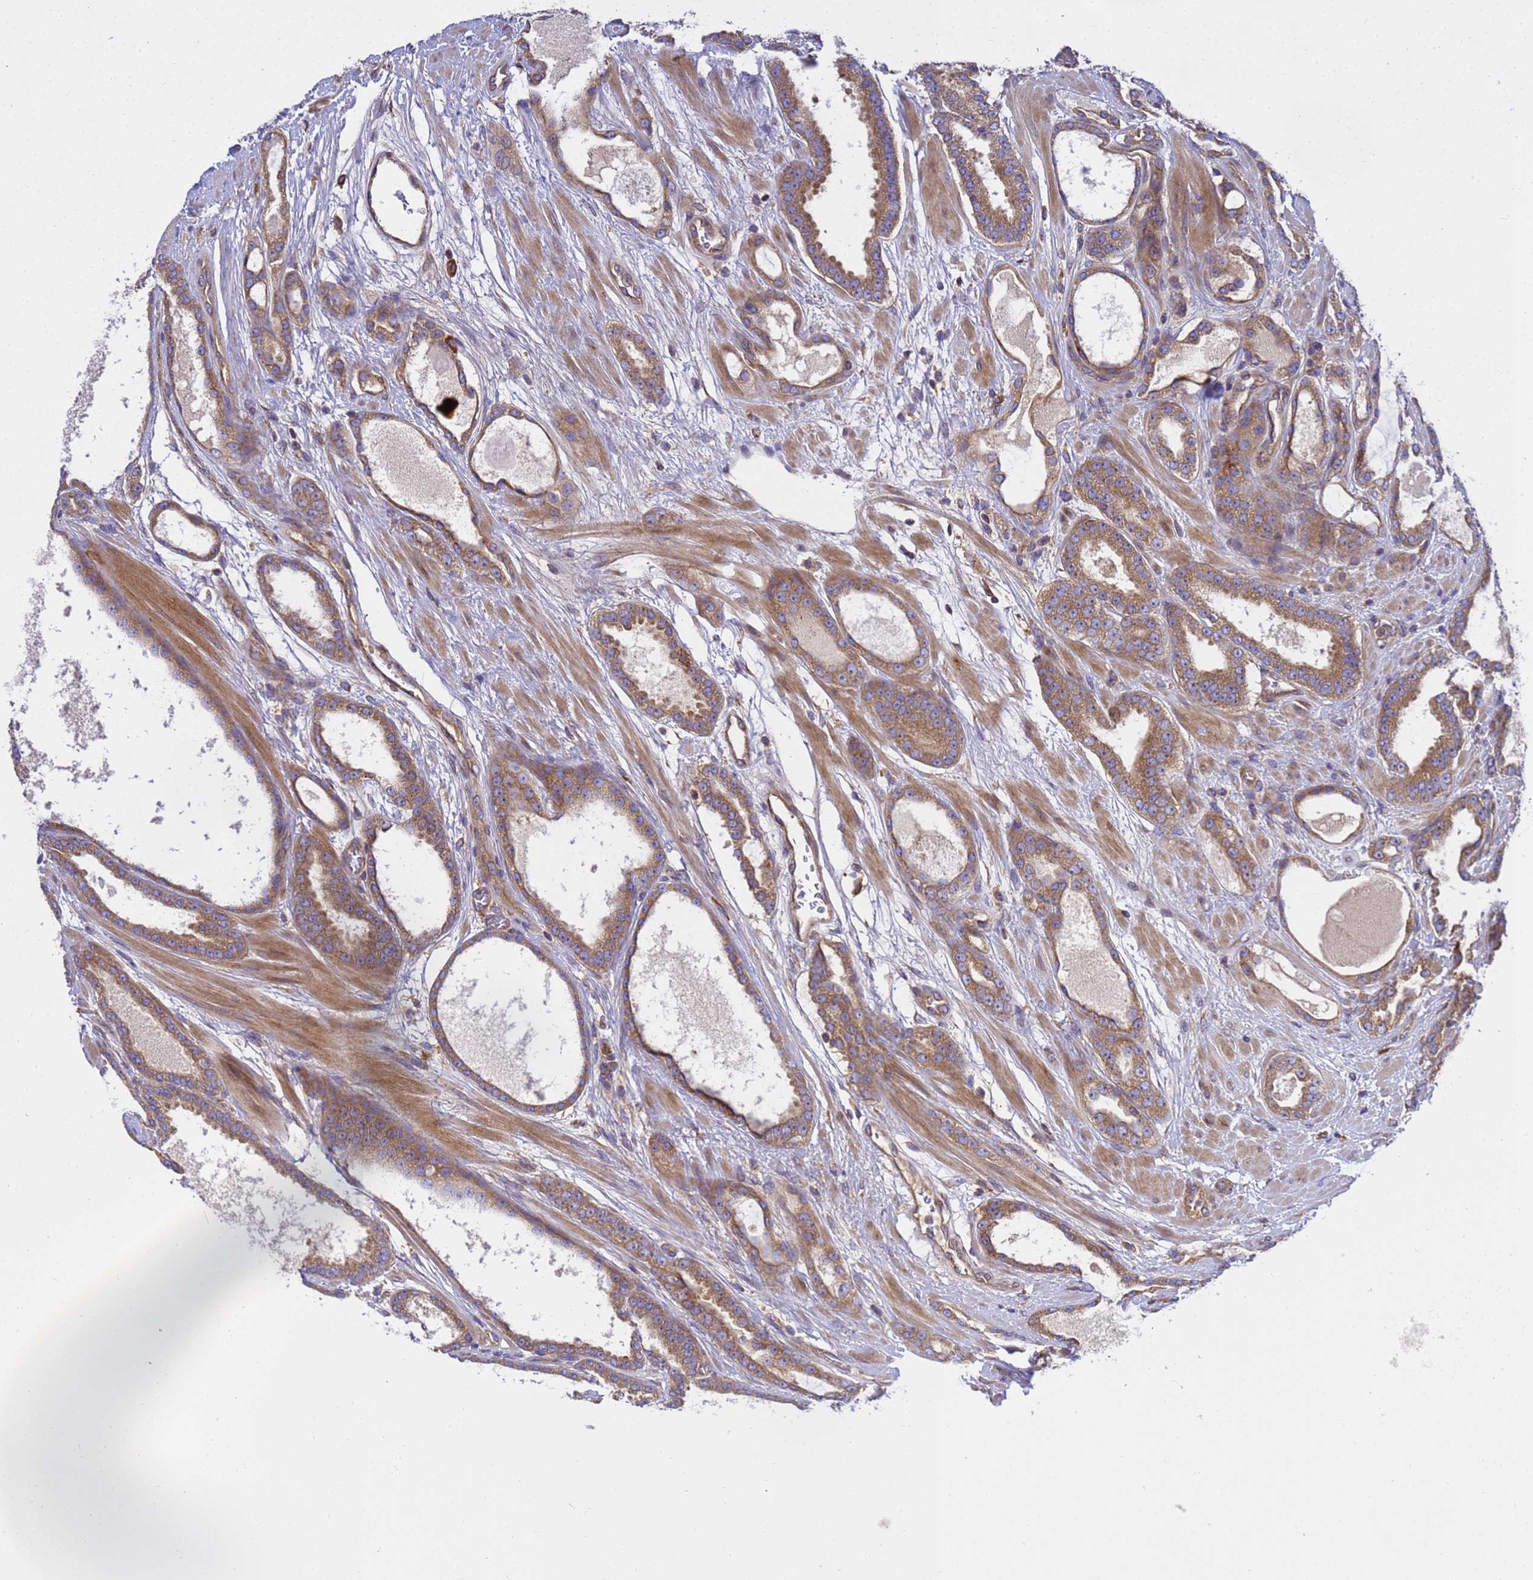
{"staining": {"intensity": "moderate", "quantity": ">75%", "location": "cytoplasmic/membranous"}, "tissue": "prostate cancer", "cell_type": "Tumor cells", "image_type": "cancer", "snomed": [{"axis": "morphology", "description": "Adenocarcinoma, High grade"}, {"axis": "topography", "description": "Prostate"}], "caption": "High-grade adenocarcinoma (prostate) stained with immunohistochemistry (IHC) demonstrates moderate cytoplasmic/membranous staining in about >75% of tumor cells. (DAB IHC with brightfield microscopy, high magnification).", "gene": "BECN1", "patient": {"sex": "male", "age": 60}}